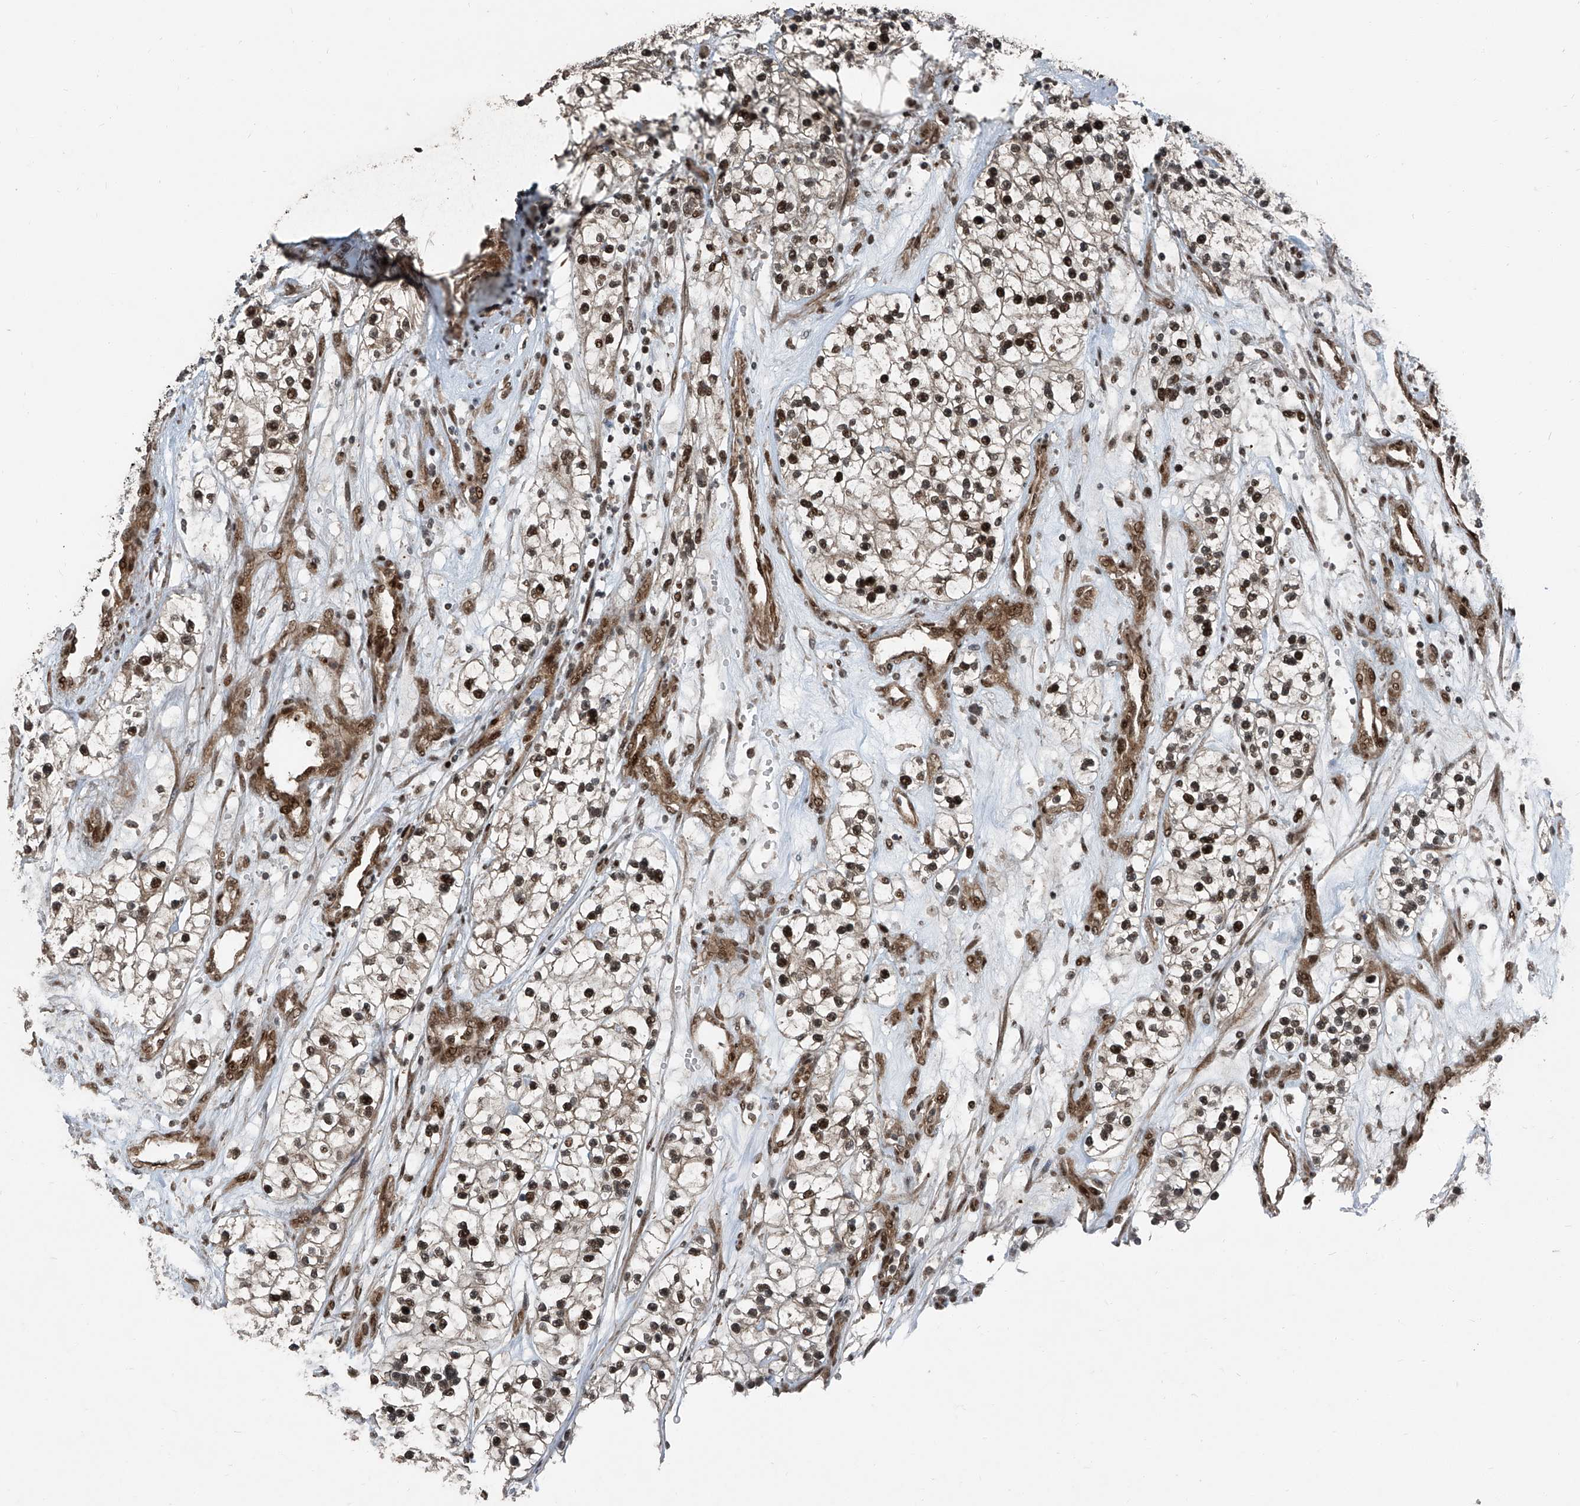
{"staining": {"intensity": "moderate", "quantity": ">75%", "location": "nuclear"}, "tissue": "renal cancer", "cell_type": "Tumor cells", "image_type": "cancer", "snomed": [{"axis": "morphology", "description": "Adenocarcinoma, NOS"}, {"axis": "topography", "description": "Kidney"}], "caption": "Adenocarcinoma (renal) tissue reveals moderate nuclear staining in approximately >75% of tumor cells", "gene": "ZNF570", "patient": {"sex": "female", "age": 57}}